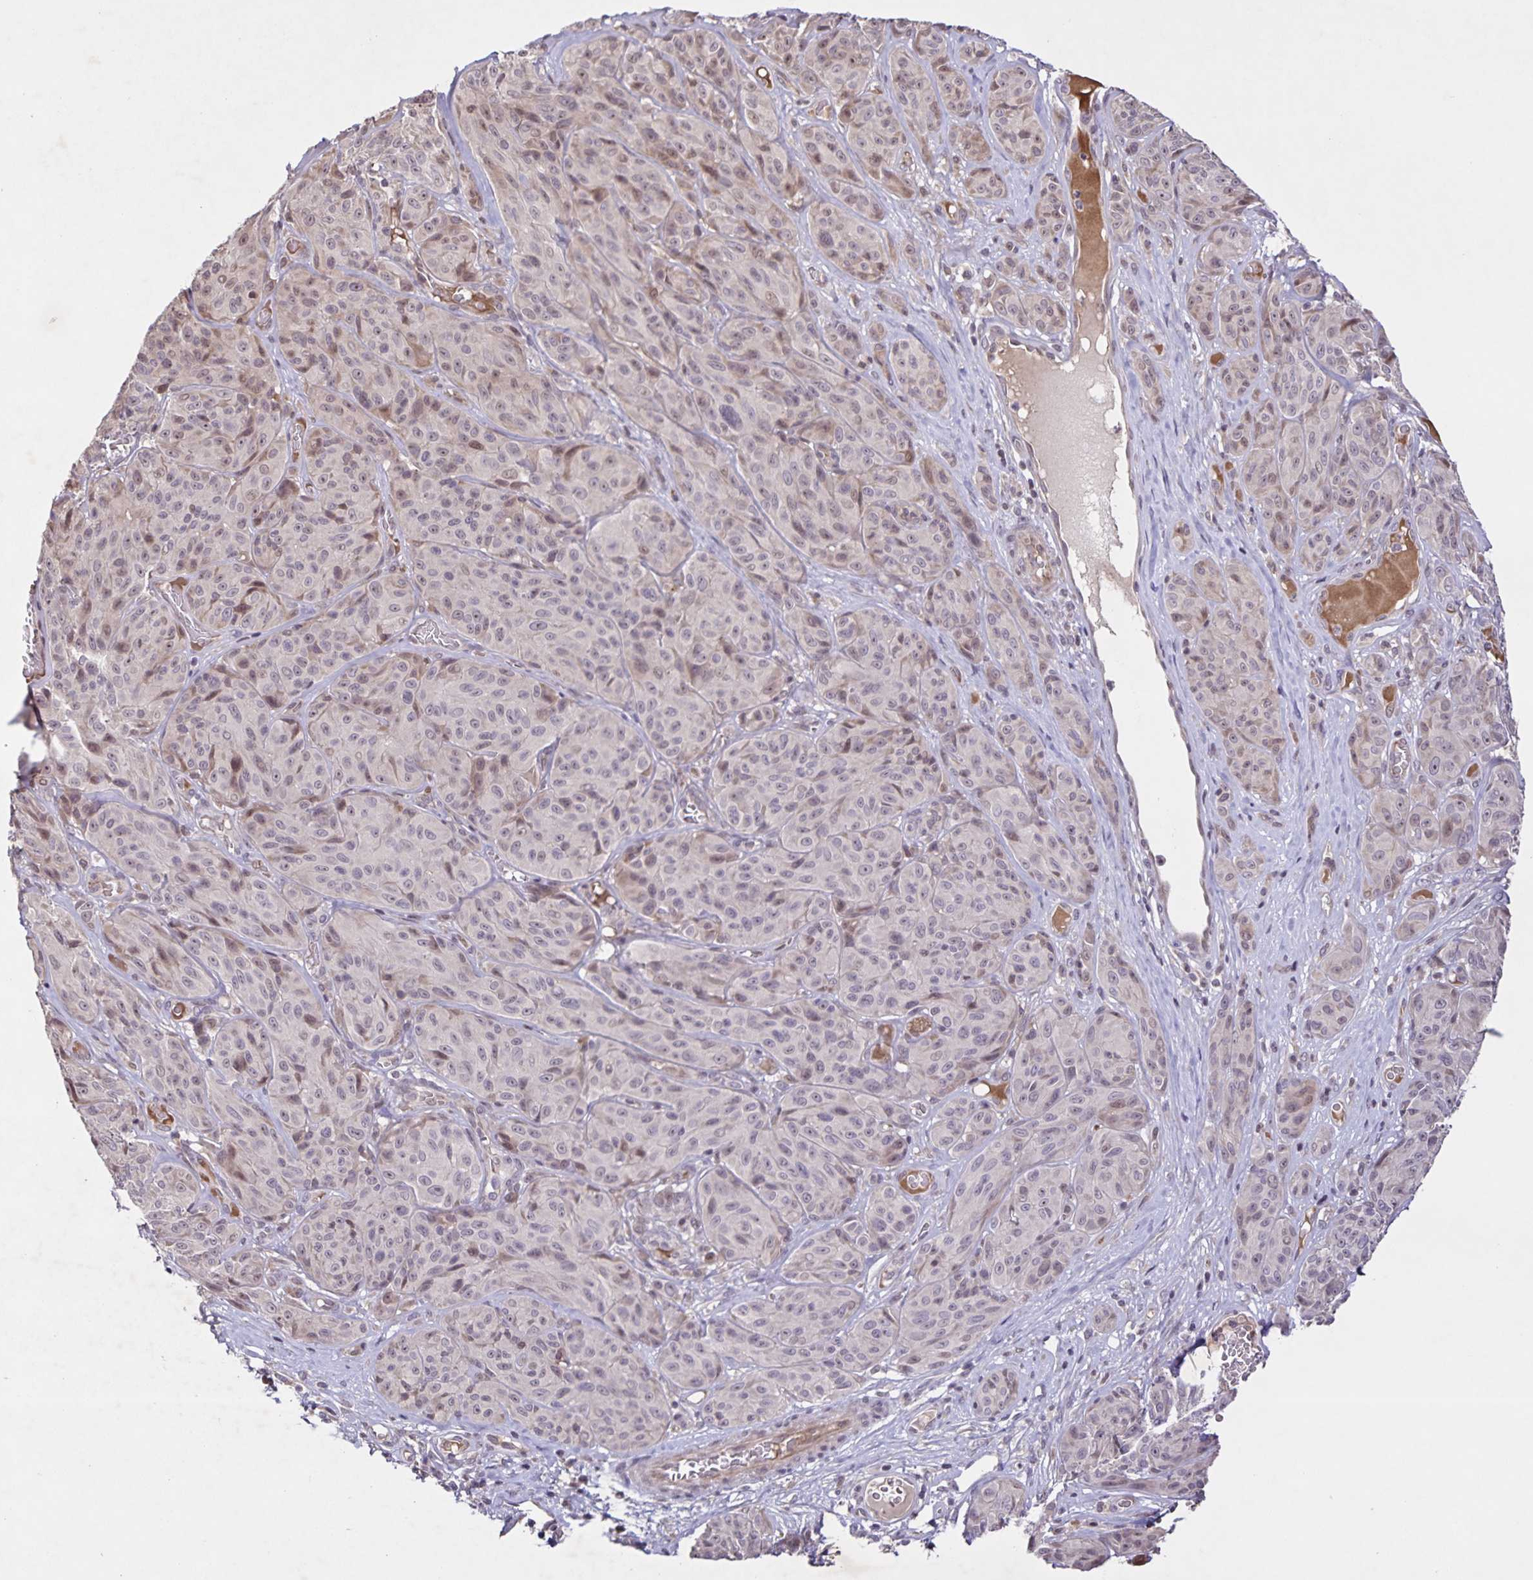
{"staining": {"intensity": "weak", "quantity": "<25%", "location": "nuclear"}, "tissue": "melanoma", "cell_type": "Tumor cells", "image_type": "cancer", "snomed": [{"axis": "morphology", "description": "Malignant melanoma, NOS"}, {"axis": "topography", "description": "Skin"}], "caption": "An image of human malignant melanoma is negative for staining in tumor cells.", "gene": "GDF2", "patient": {"sex": "male", "age": 91}}